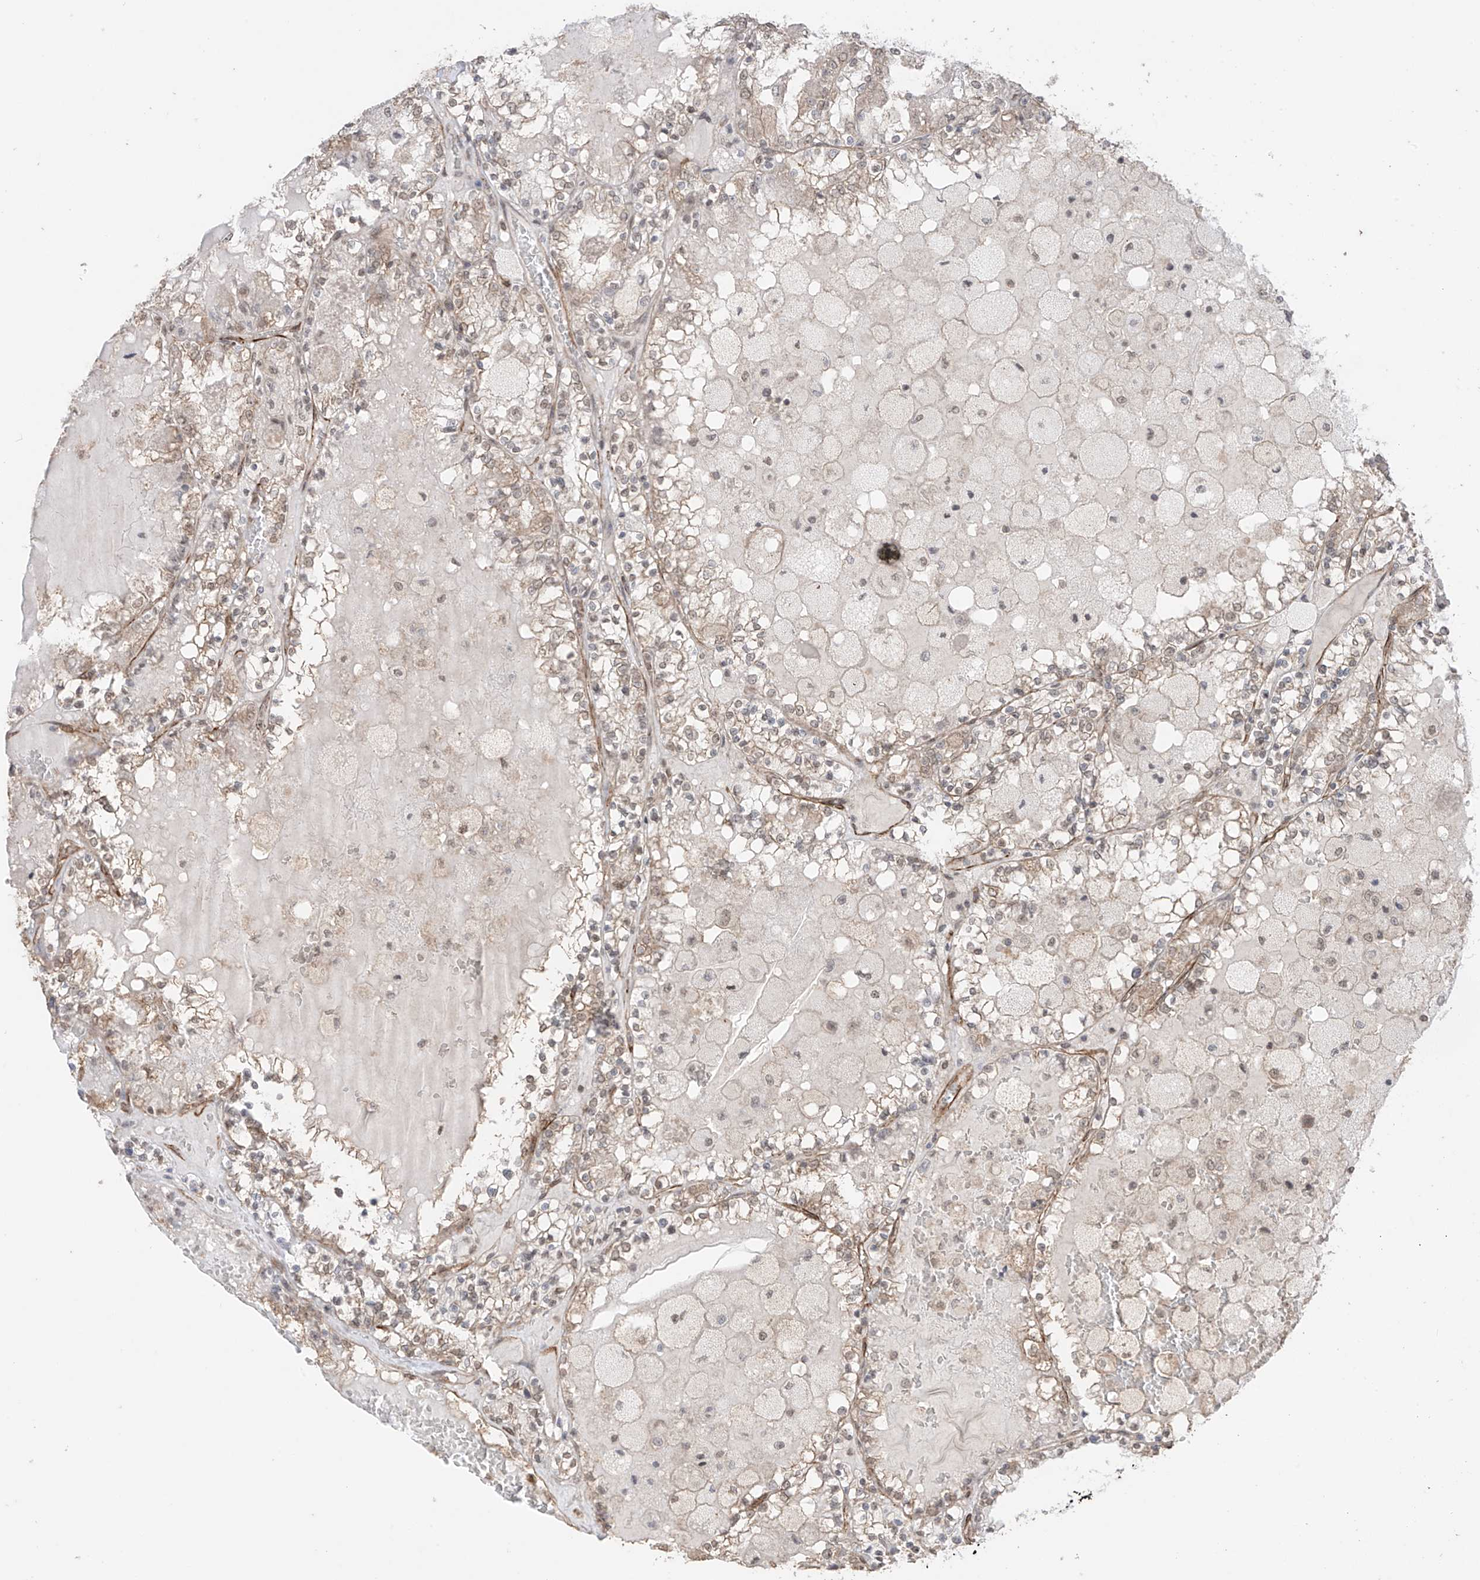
{"staining": {"intensity": "weak", "quantity": "25%-75%", "location": "cytoplasmic/membranous"}, "tissue": "renal cancer", "cell_type": "Tumor cells", "image_type": "cancer", "snomed": [{"axis": "morphology", "description": "Adenocarcinoma, NOS"}, {"axis": "topography", "description": "Kidney"}], "caption": "A histopathology image of human renal adenocarcinoma stained for a protein reveals weak cytoplasmic/membranous brown staining in tumor cells.", "gene": "TTLL5", "patient": {"sex": "female", "age": 56}}